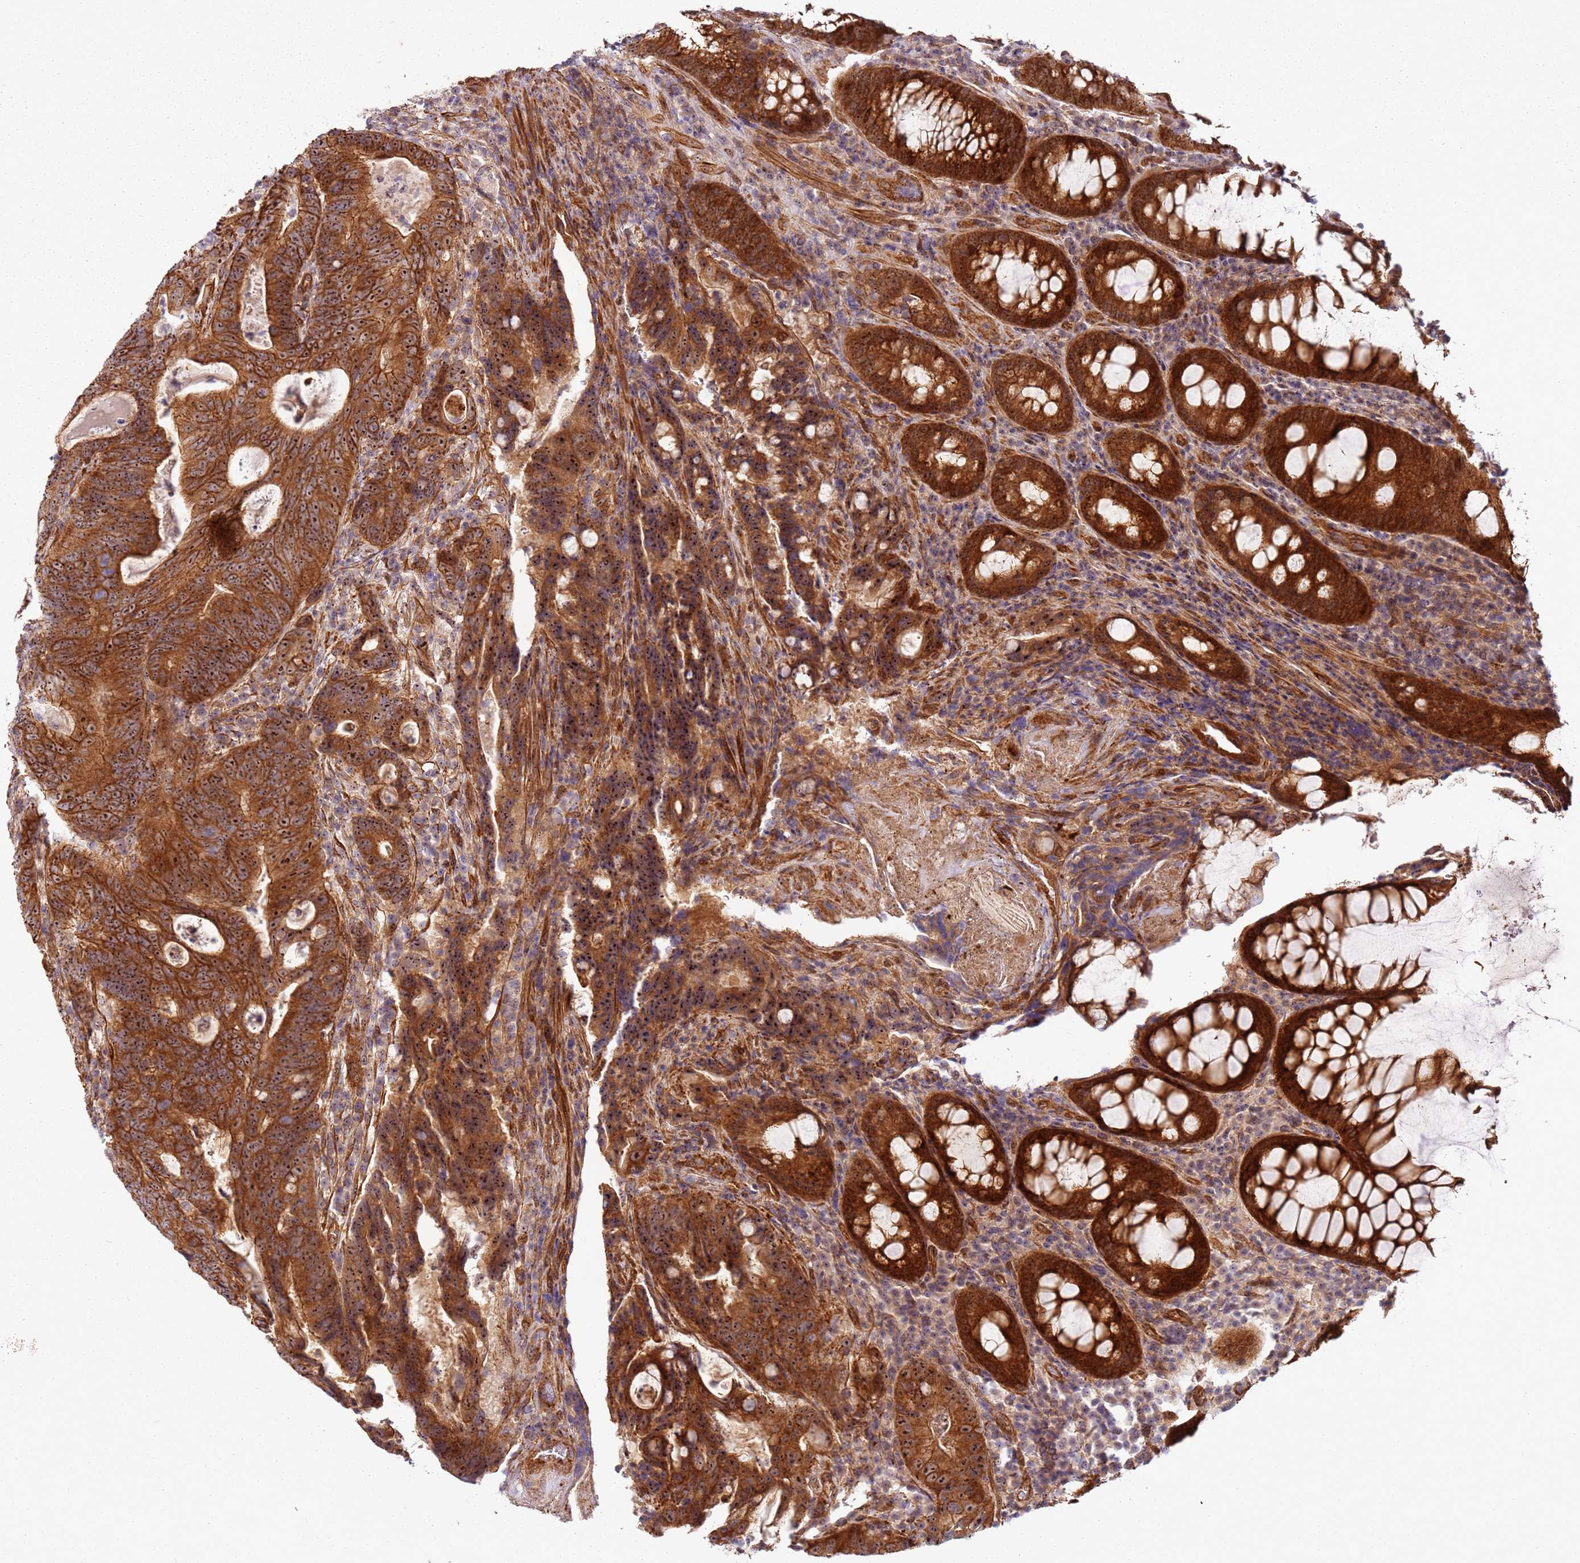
{"staining": {"intensity": "strong", "quantity": ">75%", "location": "cytoplasmic/membranous,nuclear"}, "tissue": "colorectal cancer", "cell_type": "Tumor cells", "image_type": "cancer", "snomed": [{"axis": "morphology", "description": "Adenocarcinoma, NOS"}, {"axis": "topography", "description": "Colon"}], "caption": "IHC of colorectal adenocarcinoma exhibits high levels of strong cytoplasmic/membranous and nuclear expression in about >75% of tumor cells.", "gene": "C2CD4B", "patient": {"sex": "female", "age": 82}}